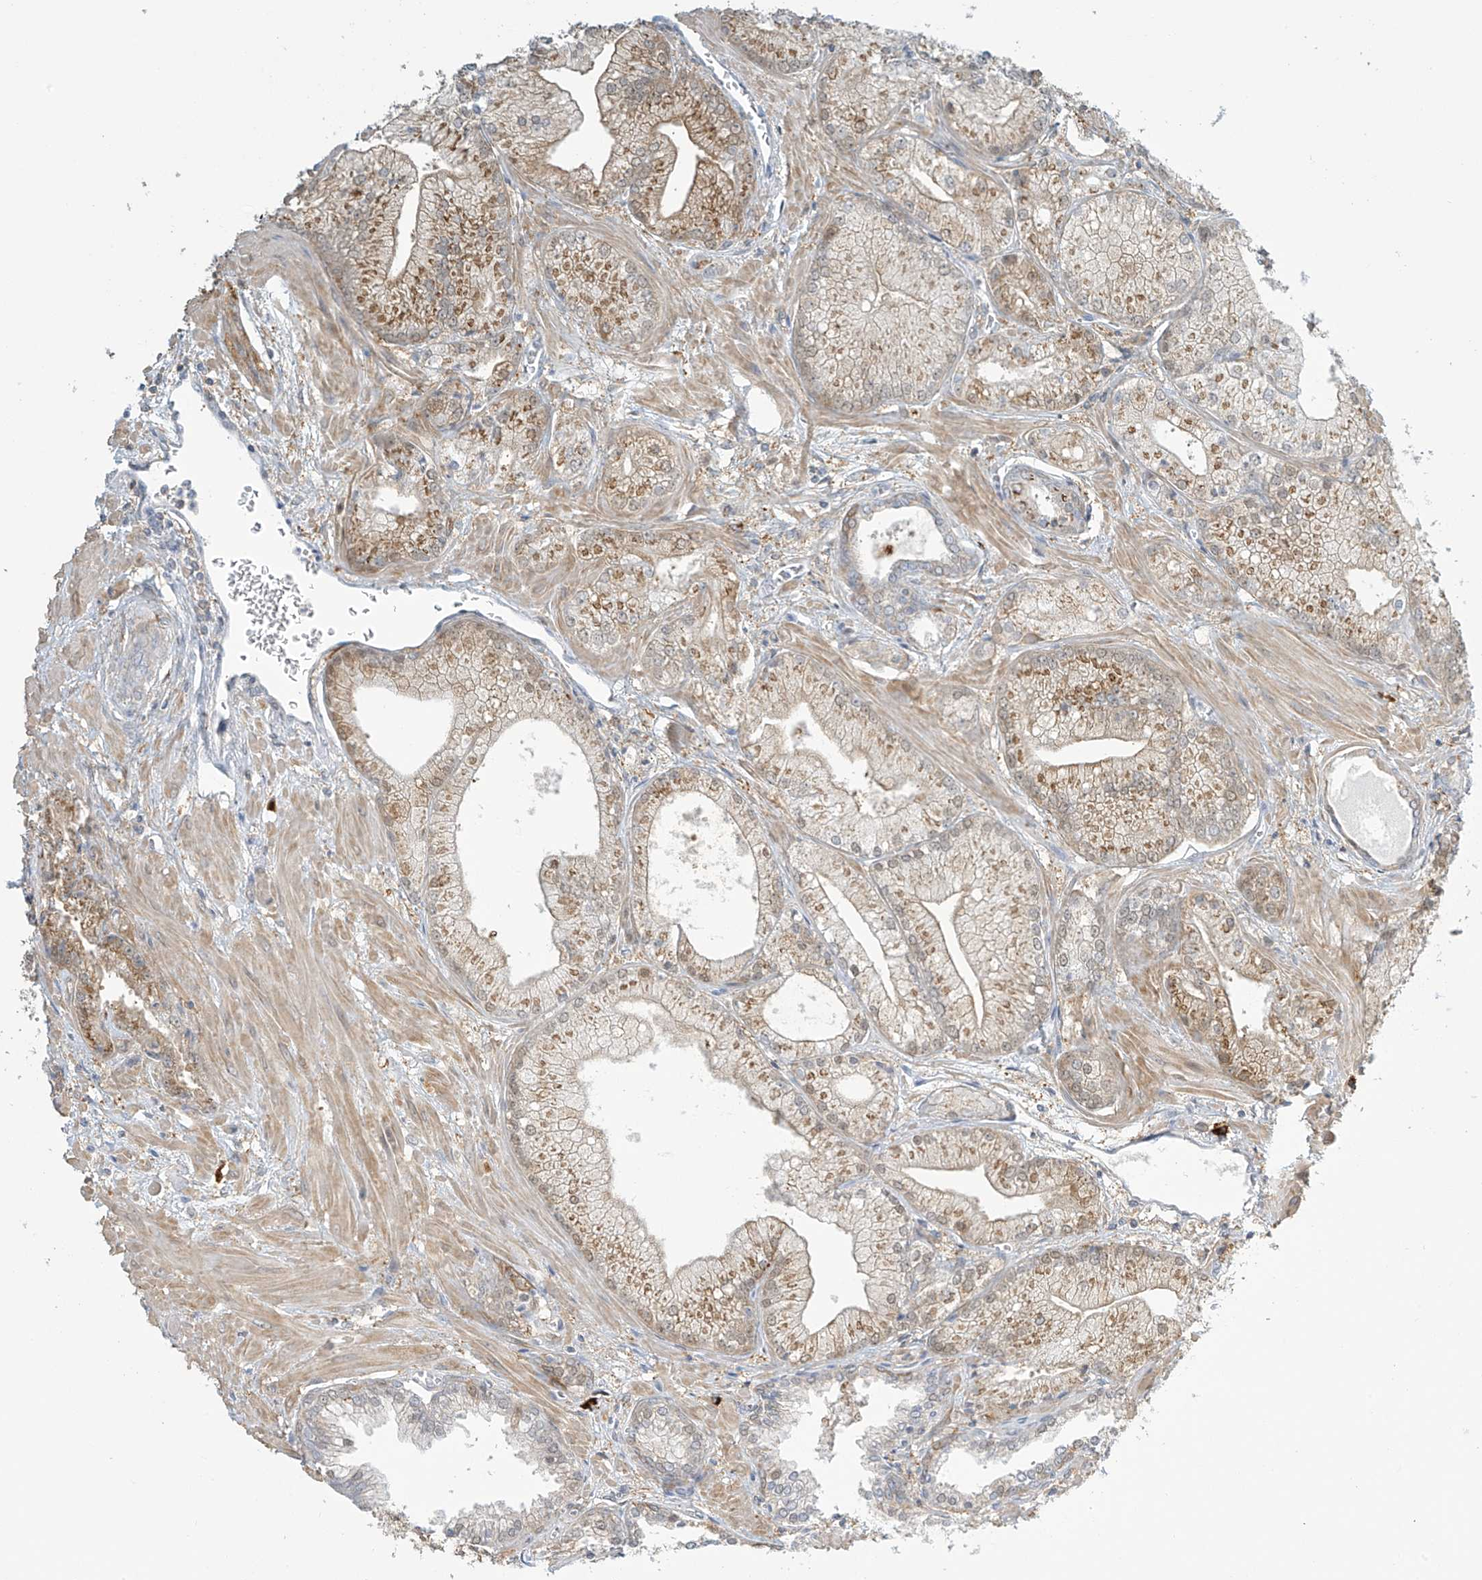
{"staining": {"intensity": "moderate", "quantity": "25%-75%", "location": "cytoplasmic/membranous"}, "tissue": "prostate cancer", "cell_type": "Tumor cells", "image_type": "cancer", "snomed": [{"axis": "morphology", "description": "Adenocarcinoma, Low grade"}, {"axis": "topography", "description": "Prostate"}], "caption": "This histopathology image reveals prostate cancer (low-grade adenocarcinoma) stained with IHC to label a protein in brown. The cytoplasmic/membranous of tumor cells show moderate positivity for the protein. Nuclei are counter-stained blue.", "gene": "TAGAP", "patient": {"sex": "male", "age": 67}}